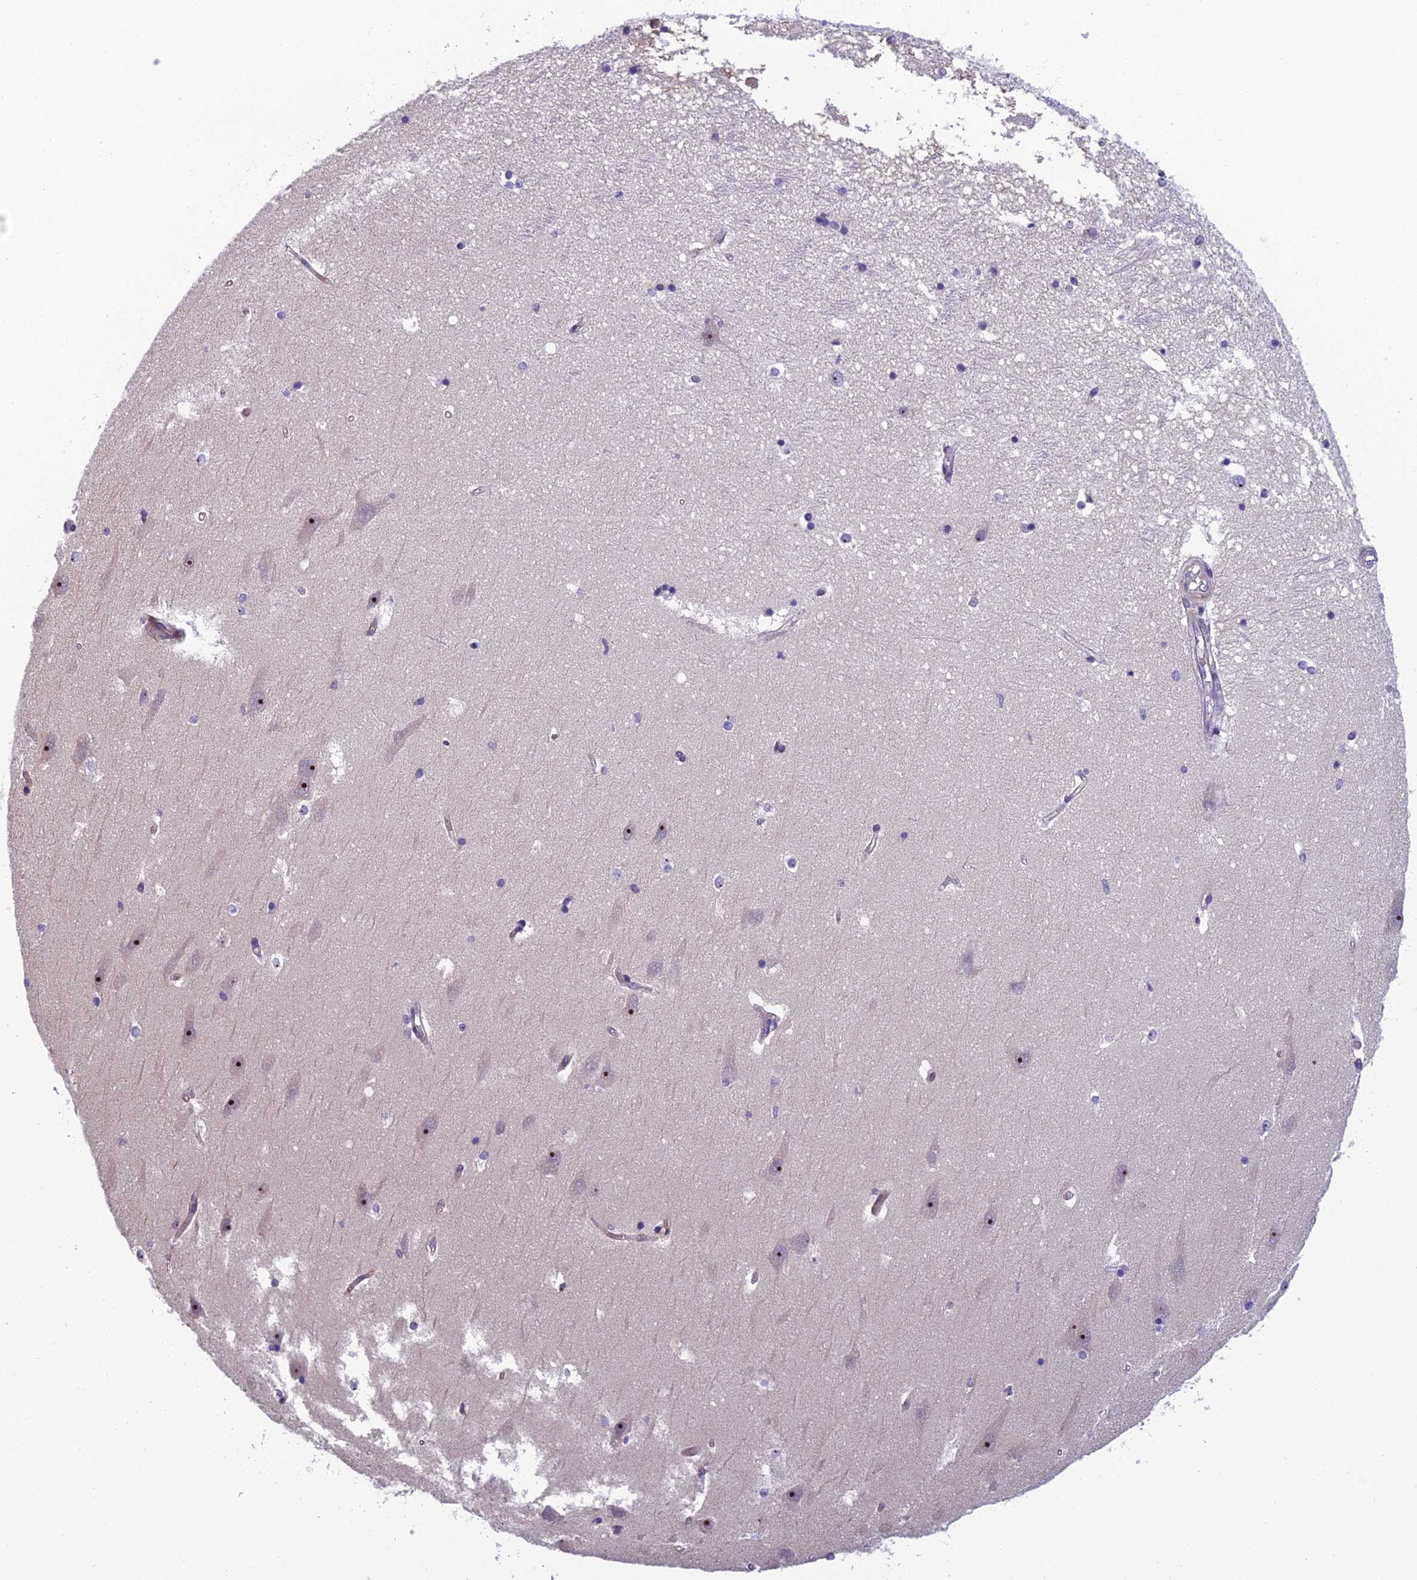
{"staining": {"intensity": "weak", "quantity": "<25%", "location": "nuclear"}, "tissue": "hippocampus", "cell_type": "Glial cells", "image_type": "normal", "snomed": [{"axis": "morphology", "description": "Normal tissue, NOS"}, {"axis": "topography", "description": "Hippocampus"}], "caption": "This is an IHC micrograph of unremarkable hippocampus. There is no staining in glial cells.", "gene": "NOC2L", "patient": {"sex": "male", "age": 45}}